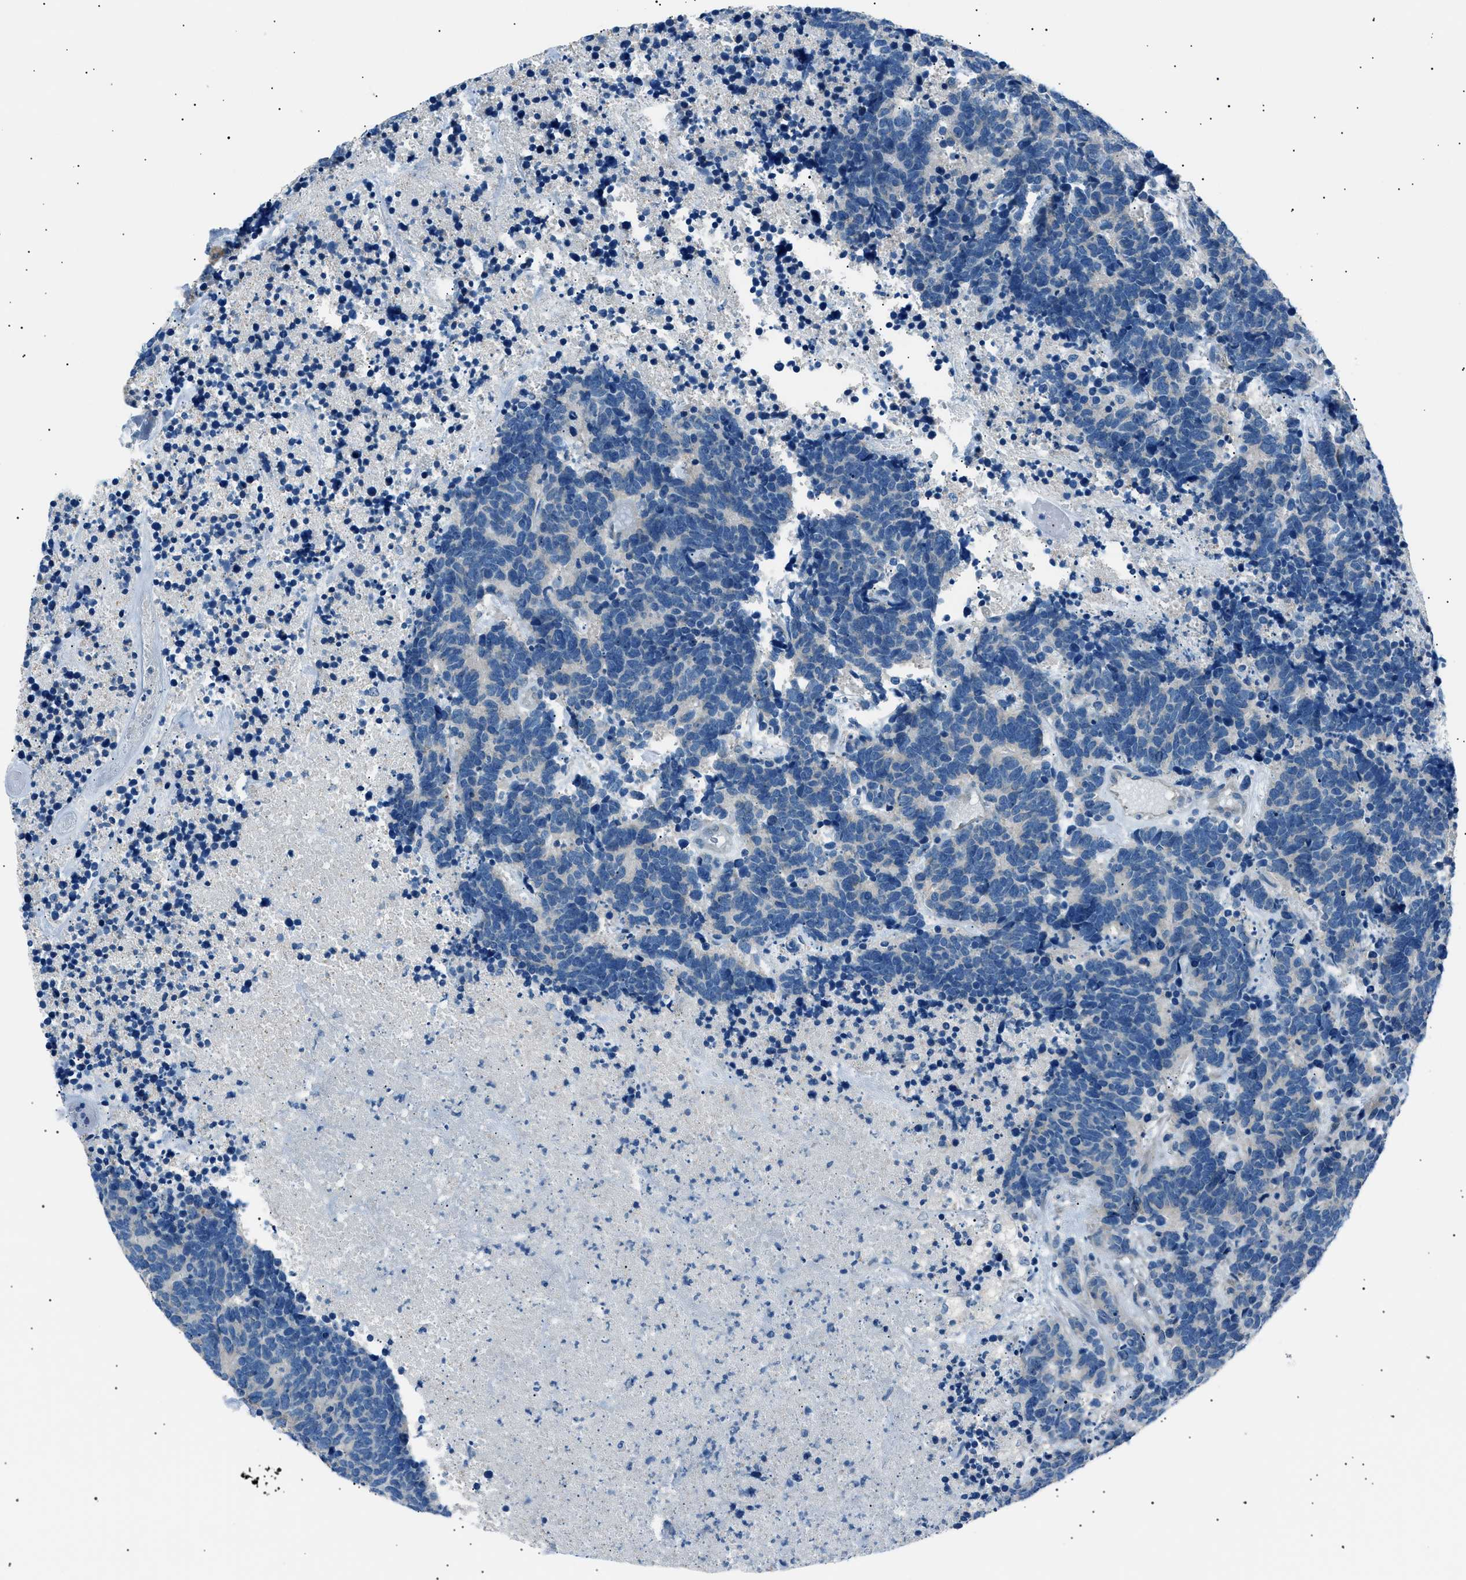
{"staining": {"intensity": "negative", "quantity": "none", "location": "none"}, "tissue": "carcinoid", "cell_type": "Tumor cells", "image_type": "cancer", "snomed": [{"axis": "morphology", "description": "Carcinoma, NOS"}, {"axis": "morphology", "description": "Carcinoid, malignant, NOS"}, {"axis": "topography", "description": "Urinary bladder"}], "caption": "A high-resolution histopathology image shows immunohistochemistry (IHC) staining of carcinoid (malignant), which demonstrates no significant positivity in tumor cells.", "gene": "LRRC37B", "patient": {"sex": "male", "age": 57}}